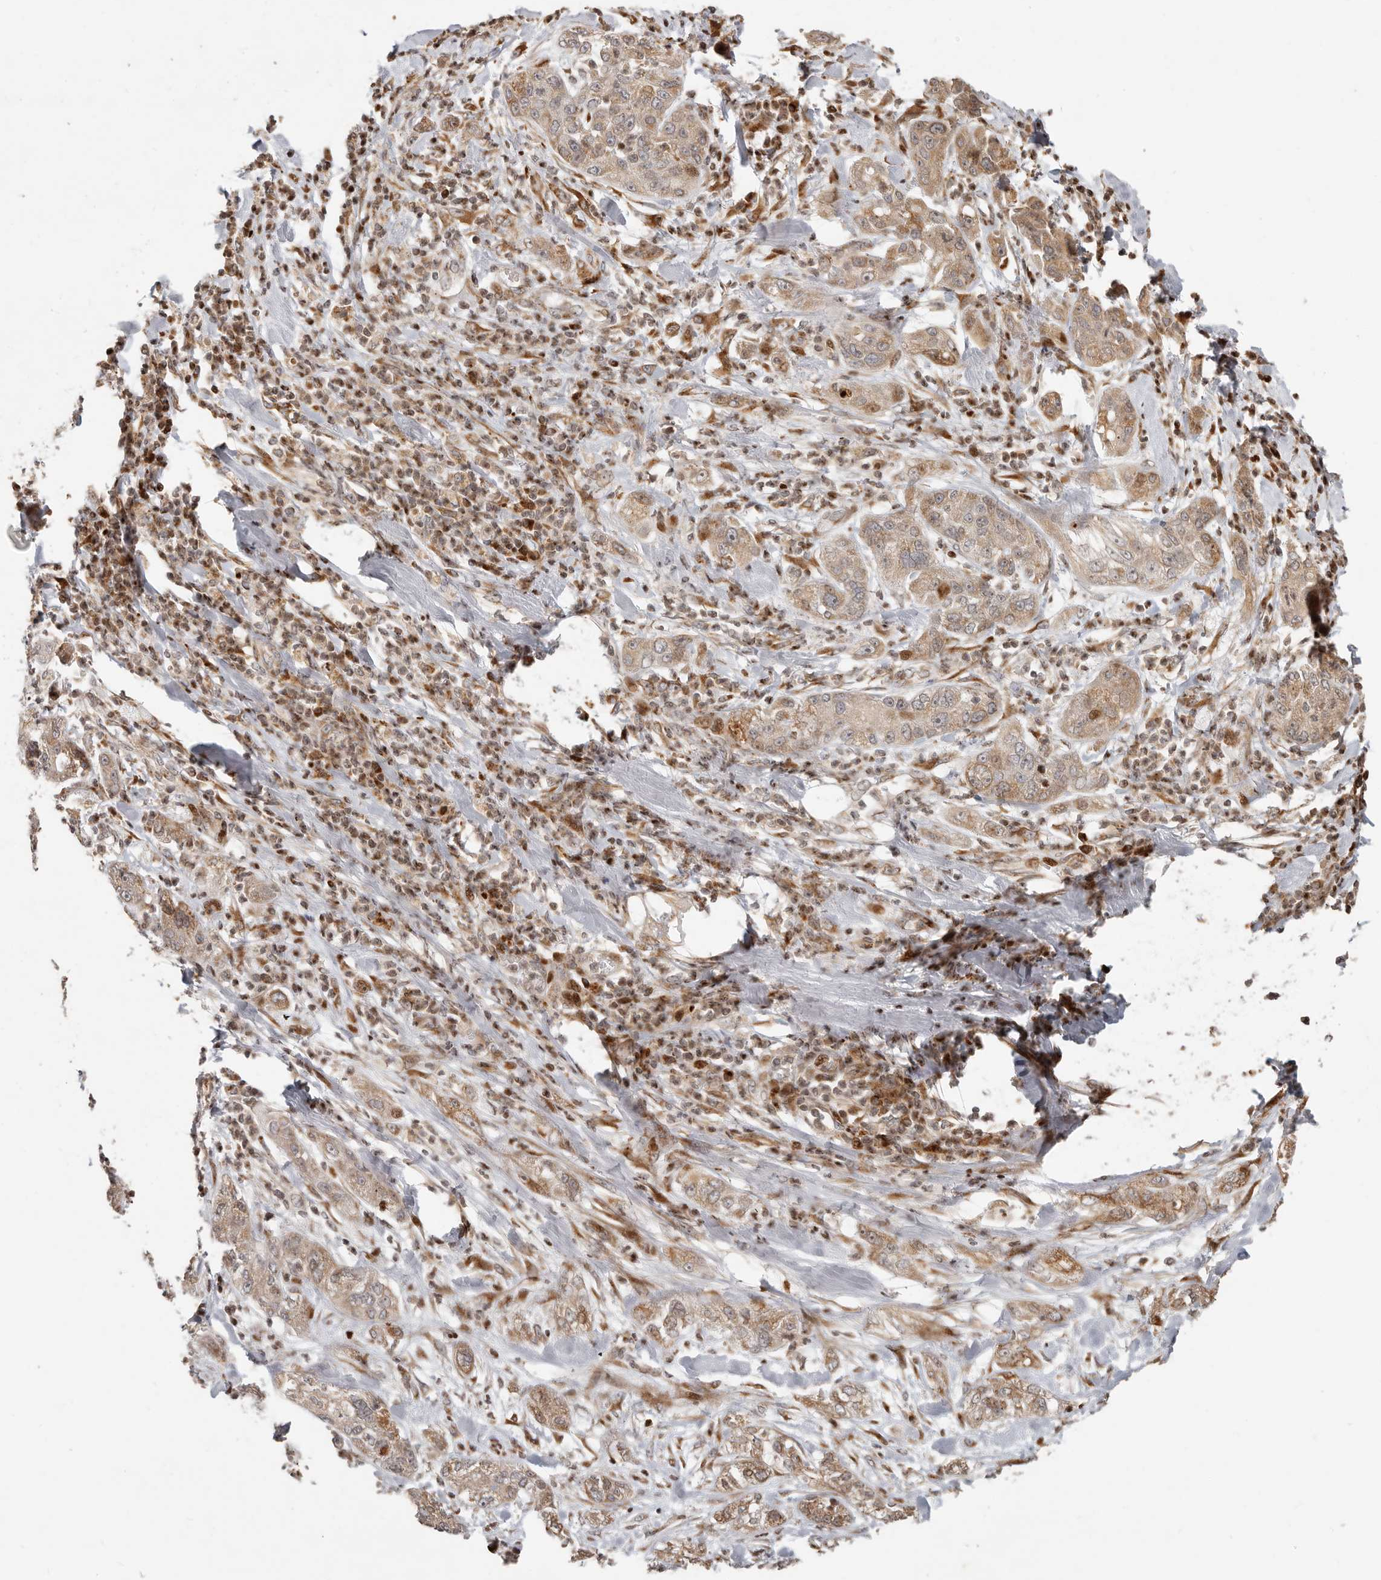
{"staining": {"intensity": "weak", "quantity": "25%-75%", "location": "cytoplasmic/membranous"}, "tissue": "pancreatic cancer", "cell_type": "Tumor cells", "image_type": "cancer", "snomed": [{"axis": "morphology", "description": "Adenocarcinoma, NOS"}, {"axis": "topography", "description": "Pancreas"}], "caption": "Immunohistochemical staining of pancreatic cancer (adenocarcinoma) demonstrates weak cytoplasmic/membranous protein positivity in about 25%-75% of tumor cells.", "gene": "TRIM4", "patient": {"sex": "female", "age": 78}}